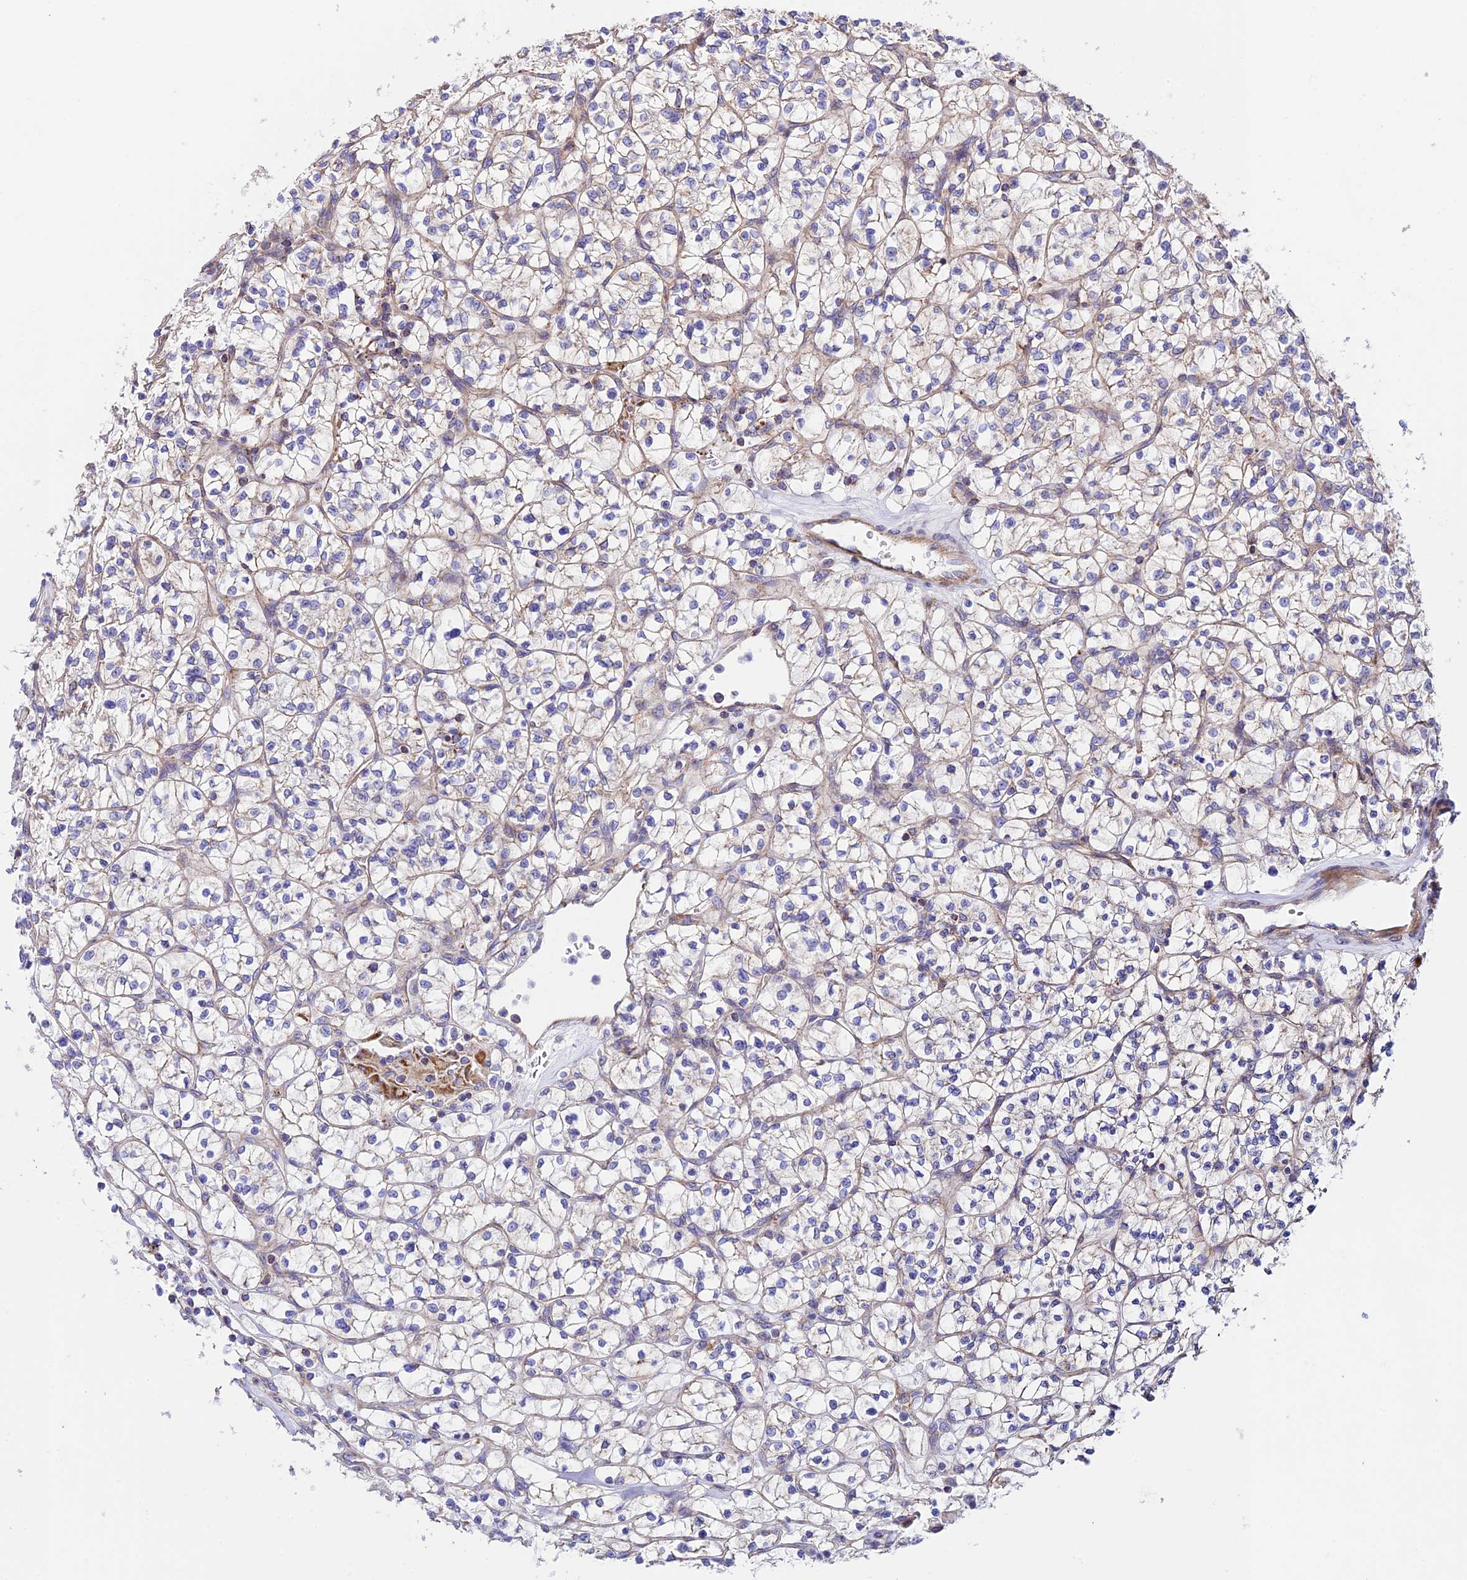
{"staining": {"intensity": "negative", "quantity": "none", "location": "none"}, "tissue": "renal cancer", "cell_type": "Tumor cells", "image_type": "cancer", "snomed": [{"axis": "morphology", "description": "Adenocarcinoma, NOS"}, {"axis": "topography", "description": "Kidney"}], "caption": "This image is of renal cancer stained with immunohistochemistry (IHC) to label a protein in brown with the nuclei are counter-stained blue. There is no expression in tumor cells.", "gene": "VPS13C", "patient": {"sex": "female", "age": 64}}